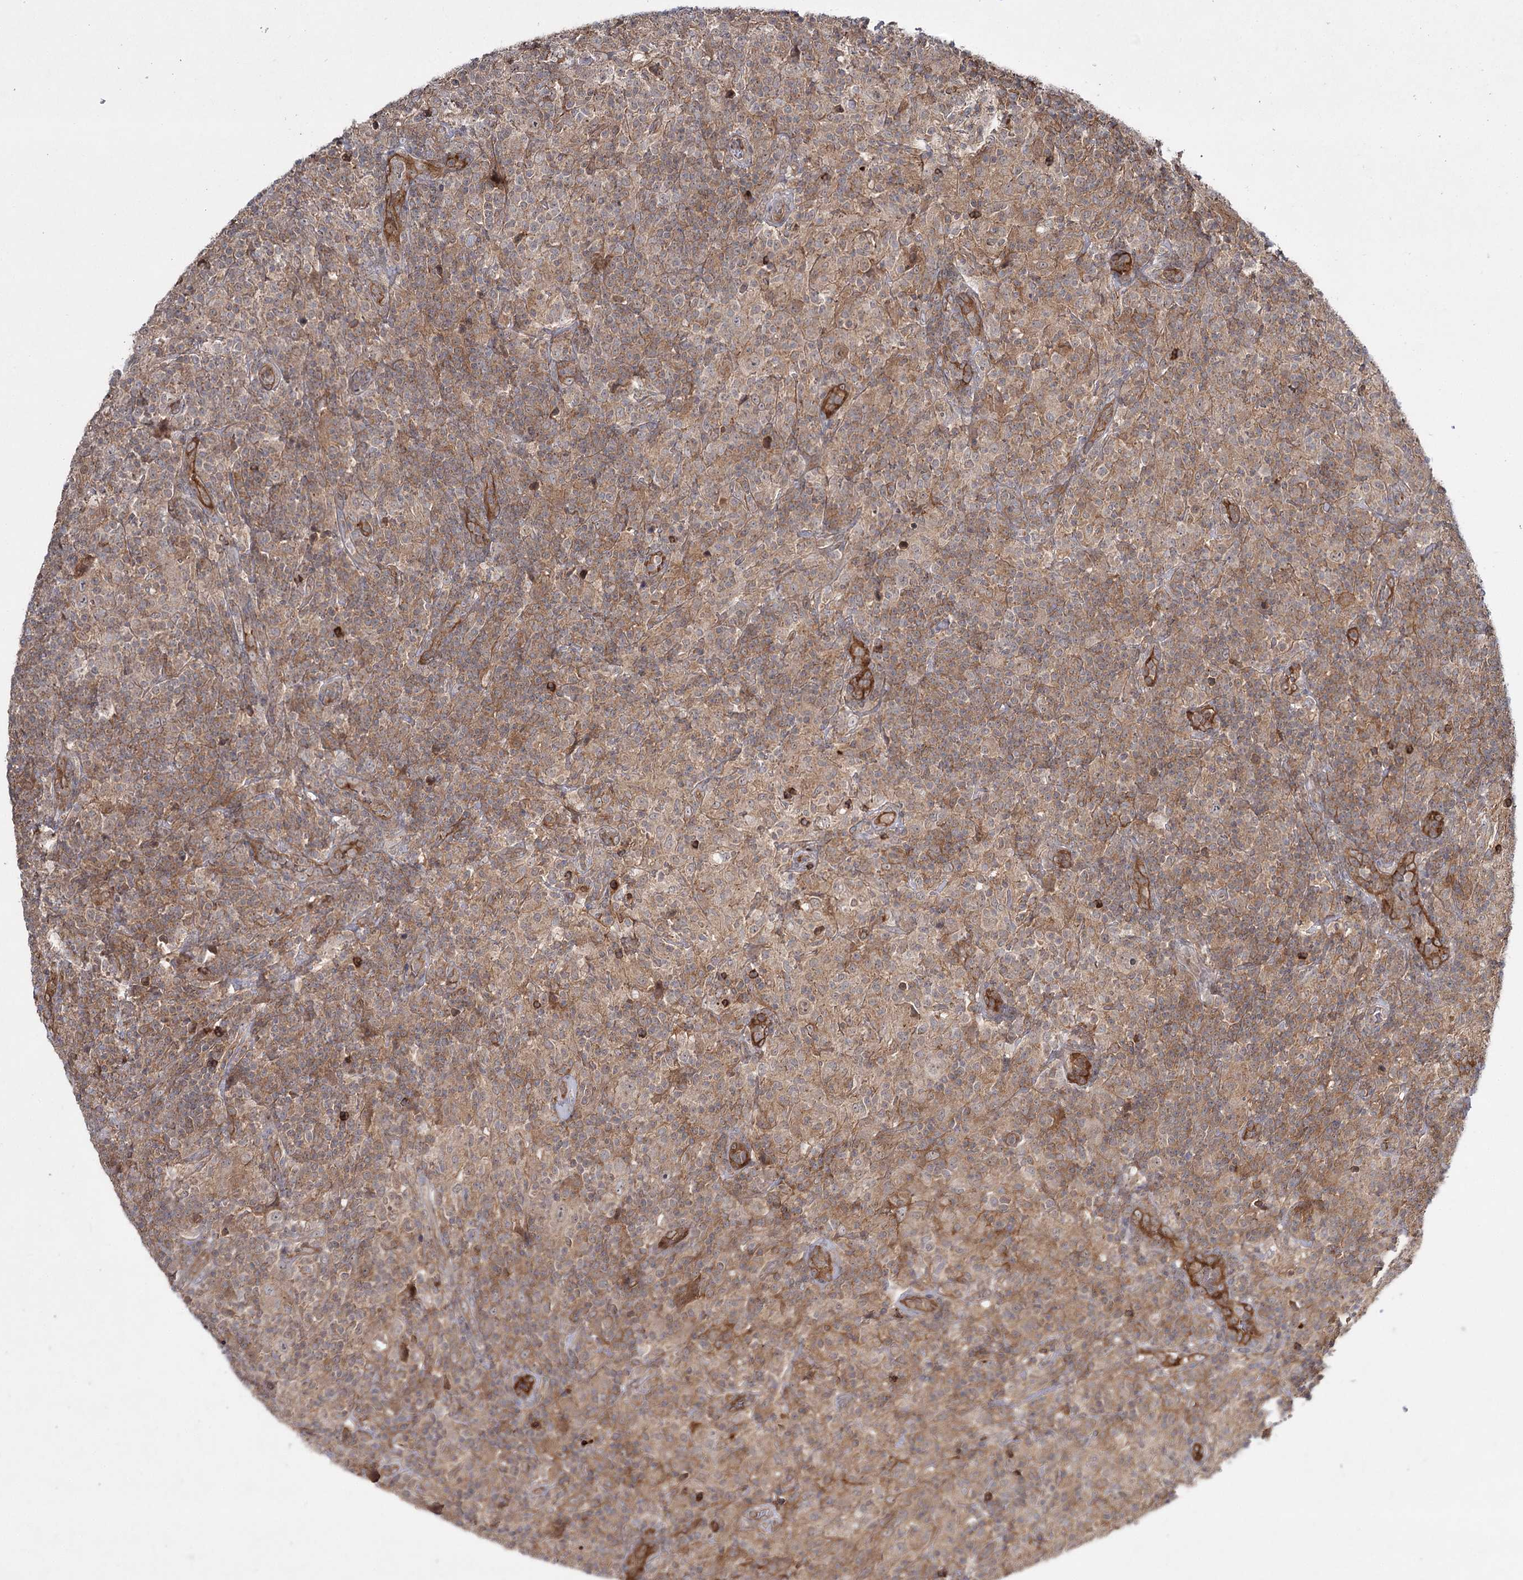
{"staining": {"intensity": "moderate", "quantity": "<25%", "location": "cytoplasmic/membranous"}, "tissue": "lymphoma", "cell_type": "Tumor cells", "image_type": "cancer", "snomed": [{"axis": "morphology", "description": "Hodgkin's disease, NOS"}, {"axis": "topography", "description": "Lymph node"}], "caption": "This photomicrograph displays immunohistochemistry staining of Hodgkin's disease, with low moderate cytoplasmic/membranous expression in approximately <25% of tumor cells.", "gene": "WDR44", "patient": {"sex": "male", "age": 70}}